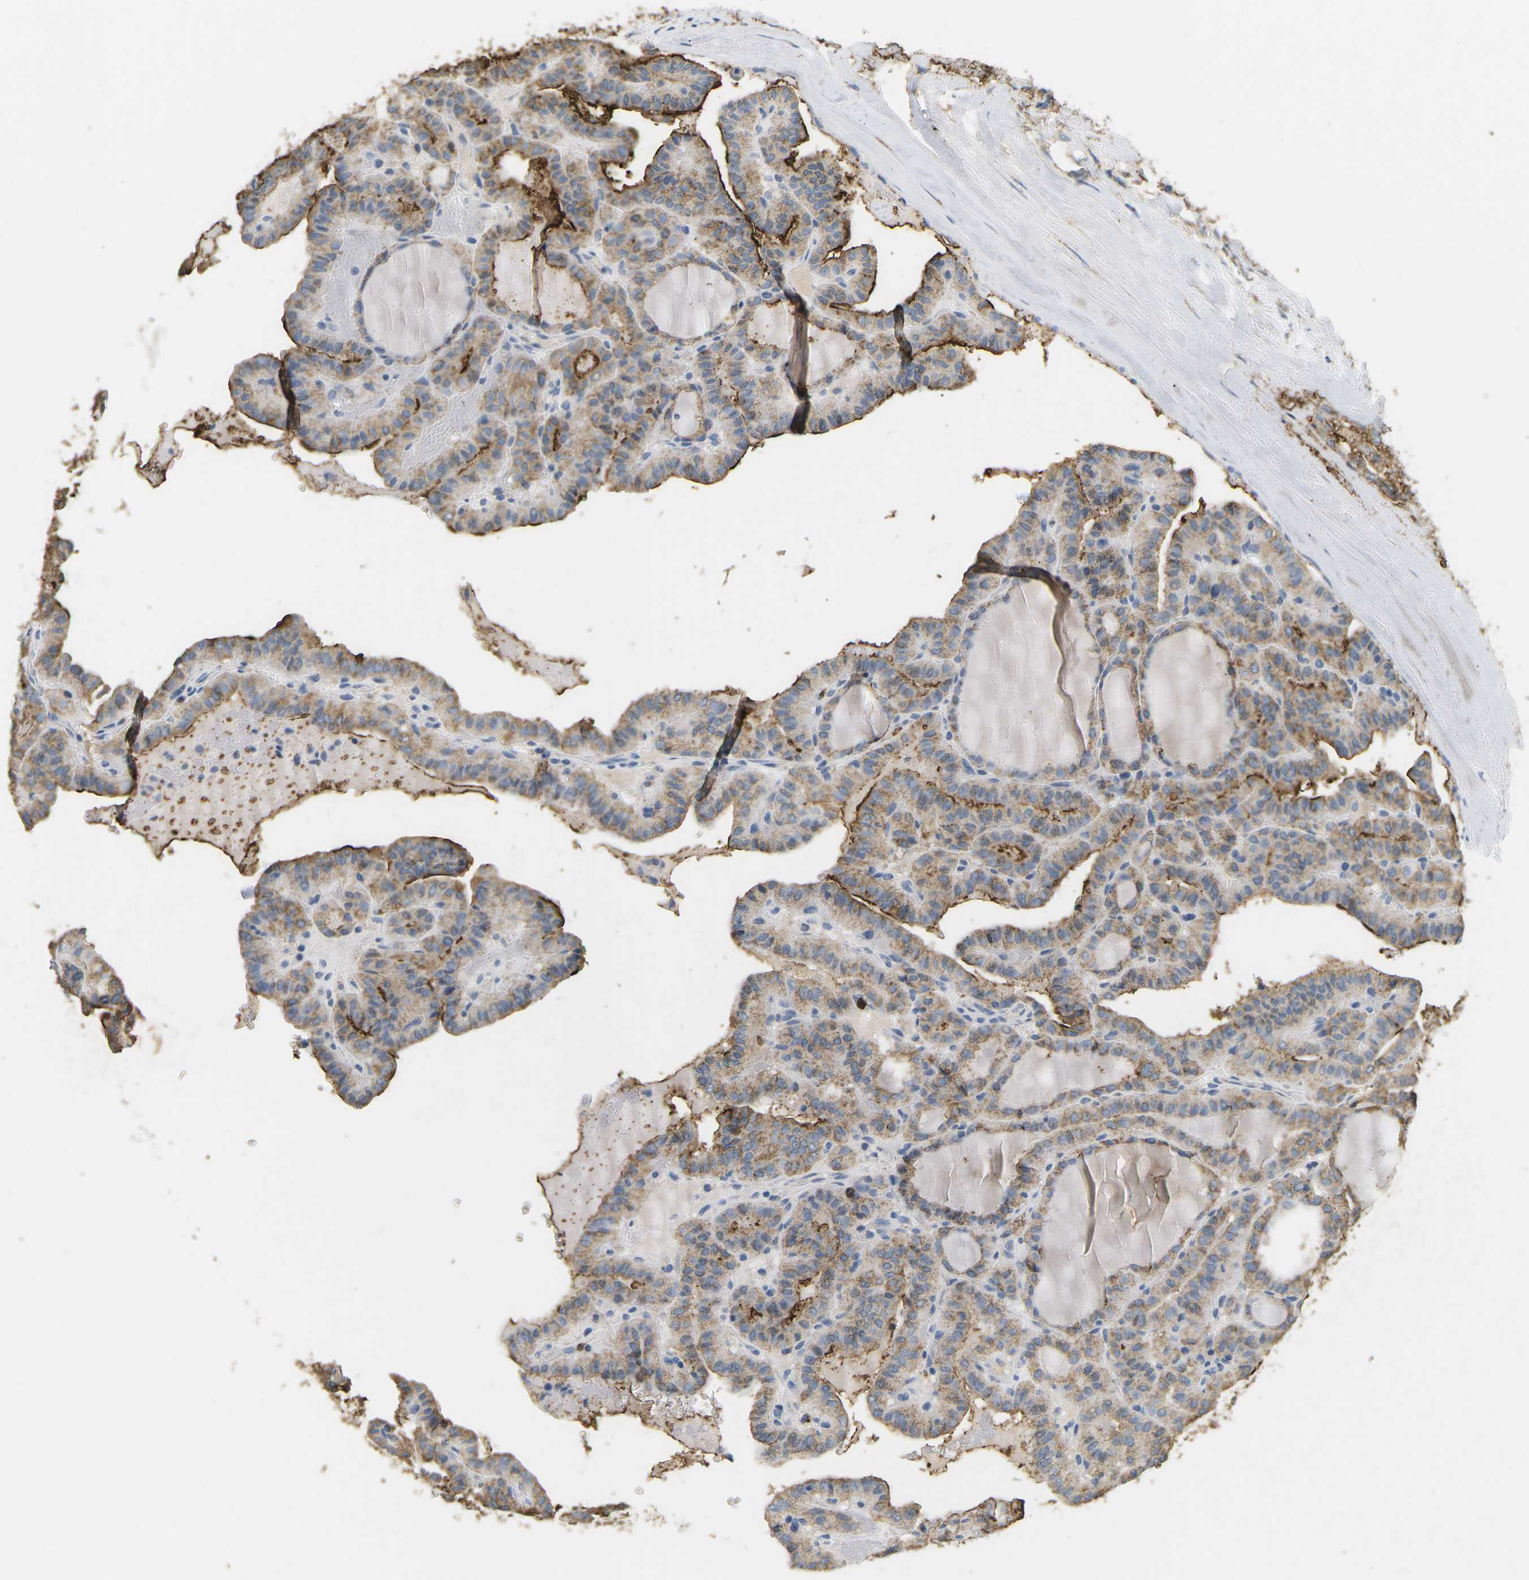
{"staining": {"intensity": "moderate", "quantity": ">75%", "location": "cytoplasmic/membranous"}, "tissue": "thyroid cancer", "cell_type": "Tumor cells", "image_type": "cancer", "snomed": [{"axis": "morphology", "description": "Papillary adenocarcinoma, NOS"}, {"axis": "topography", "description": "Thyroid gland"}], "caption": "A medium amount of moderate cytoplasmic/membranous staining is appreciated in about >75% of tumor cells in papillary adenocarcinoma (thyroid) tissue.", "gene": "ADM", "patient": {"sex": "male", "age": 77}}